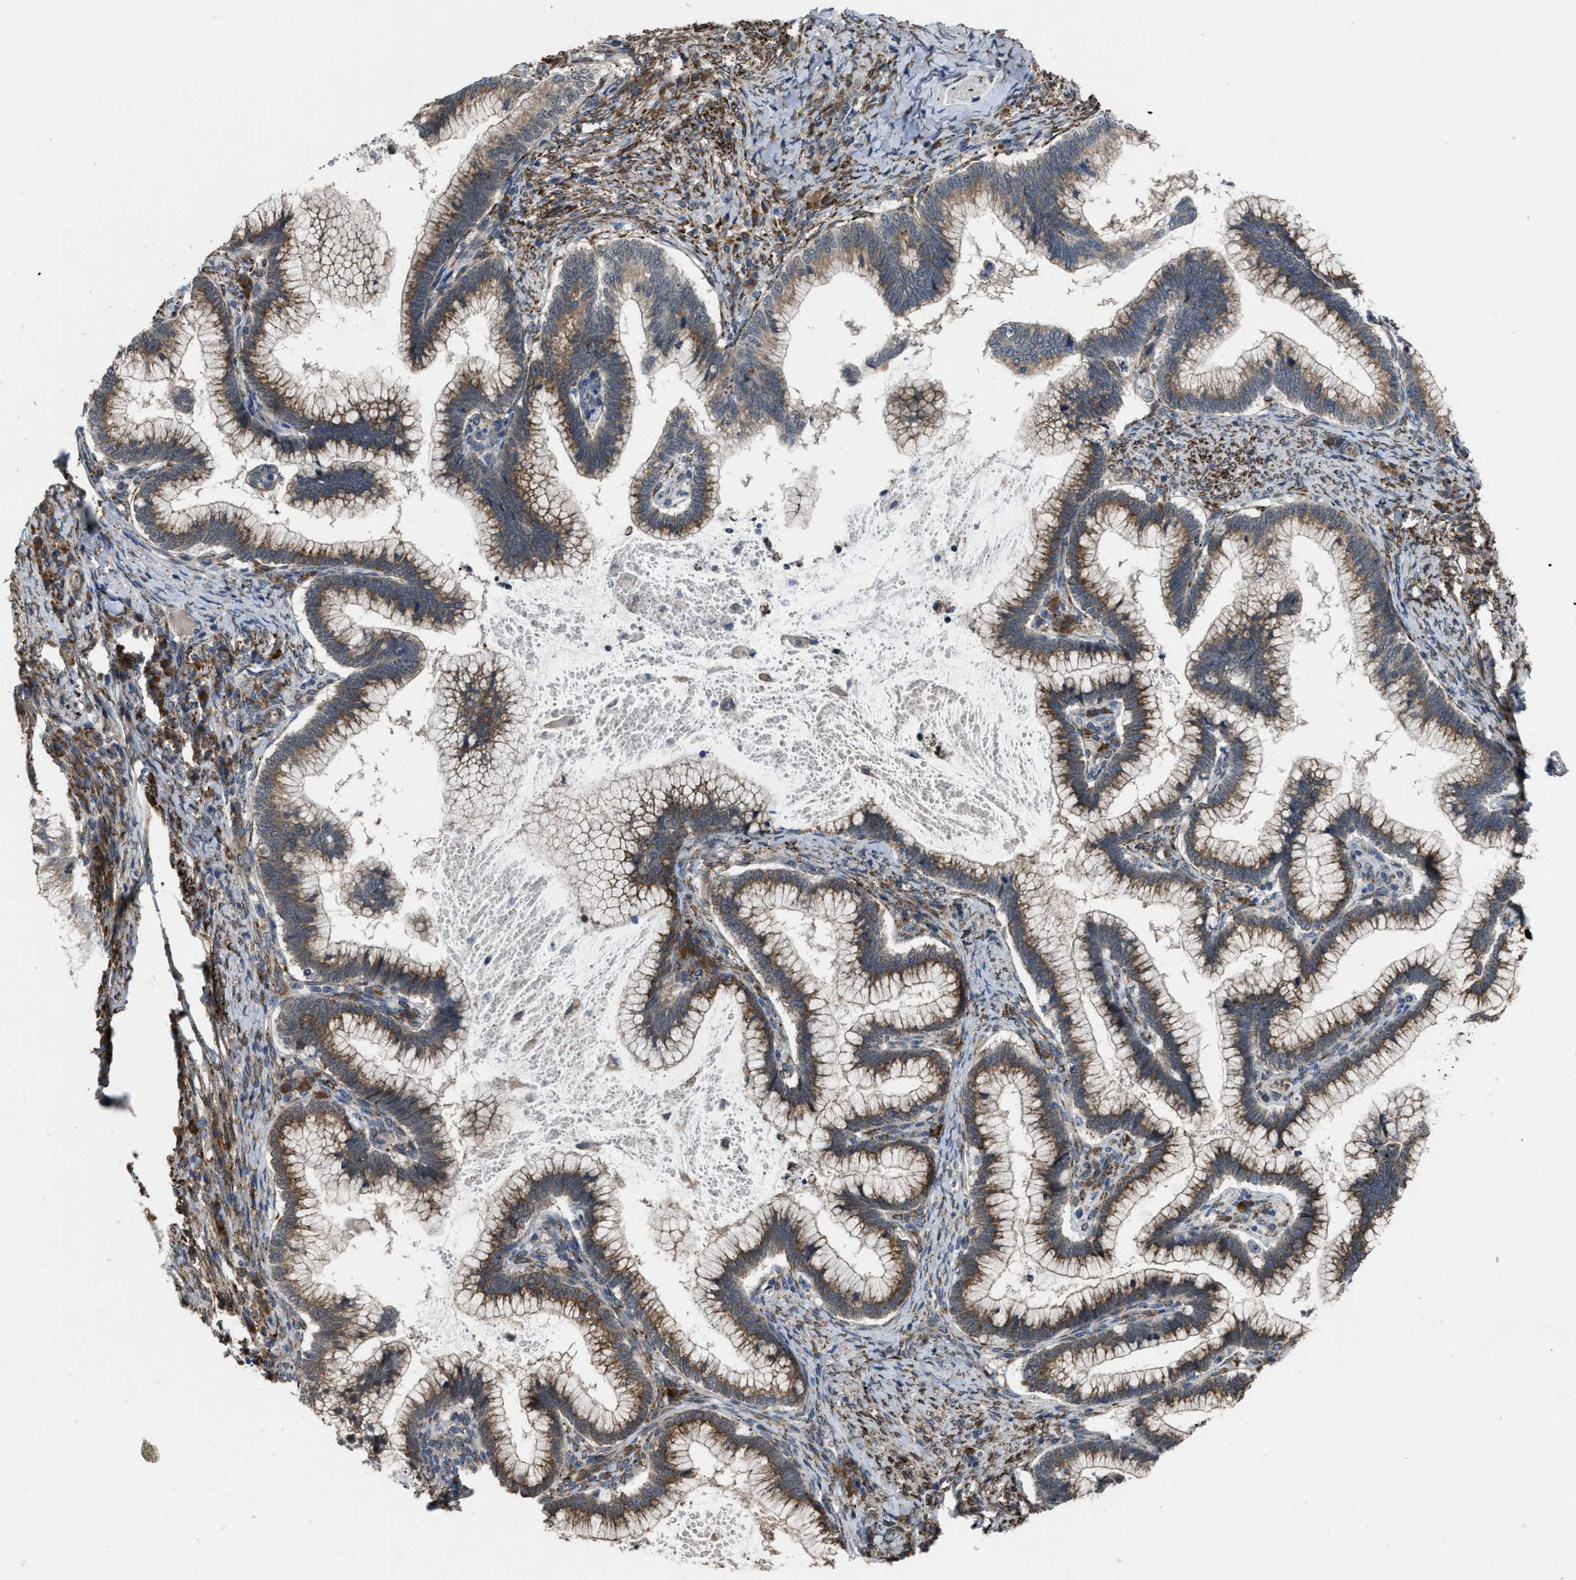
{"staining": {"intensity": "moderate", "quantity": ">75%", "location": "cytoplasmic/membranous"}, "tissue": "cervical cancer", "cell_type": "Tumor cells", "image_type": "cancer", "snomed": [{"axis": "morphology", "description": "Adenocarcinoma, NOS"}, {"axis": "topography", "description": "Cervix"}], "caption": "Cervical adenocarcinoma tissue exhibits moderate cytoplasmic/membranous positivity in approximately >75% of tumor cells, visualized by immunohistochemistry. (IHC, brightfield microscopy, high magnification).", "gene": "SELENOM", "patient": {"sex": "female", "age": 36}}